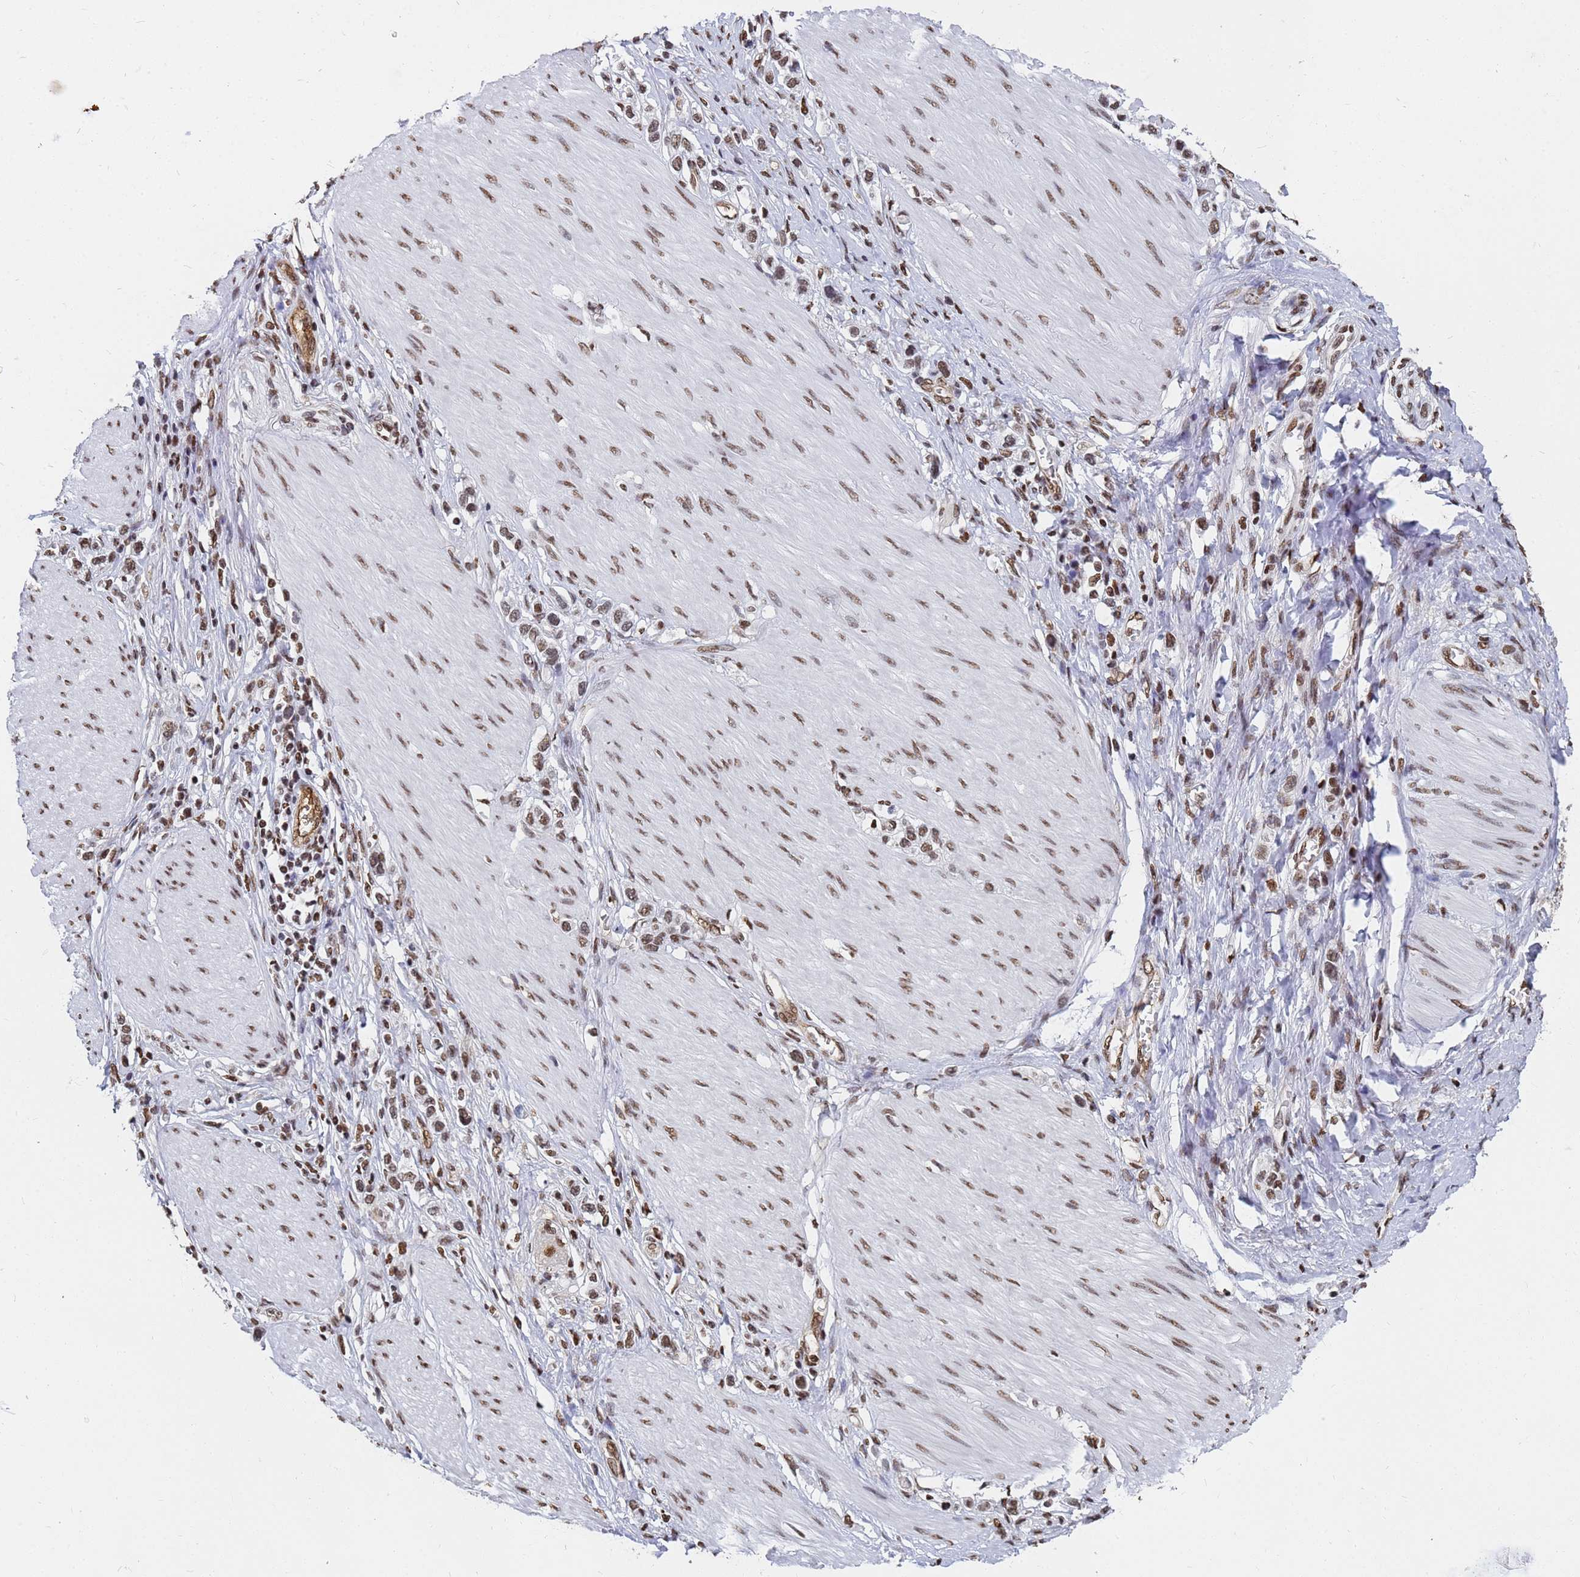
{"staining": {"intensity": "moderate", "quantity": ">75%", "location": "nuclear"}, "tissue": "stomach cancer", "cell_type": "Tumor cells", "image_type": "cancer", "snomed": [{"axis": "morphology", "description": "Adenocarcinoma, NOS"}, {"axis": "topography", "description": "Stomach"}], "caption": "Tumor cells exhibit medium levels of moderate nuclear positivity in approximately >75% of cells in human stomach cancer (adenocarcinoma).", "gene": "RAVER2", "patient": {"sex": "female", "age": 65}}